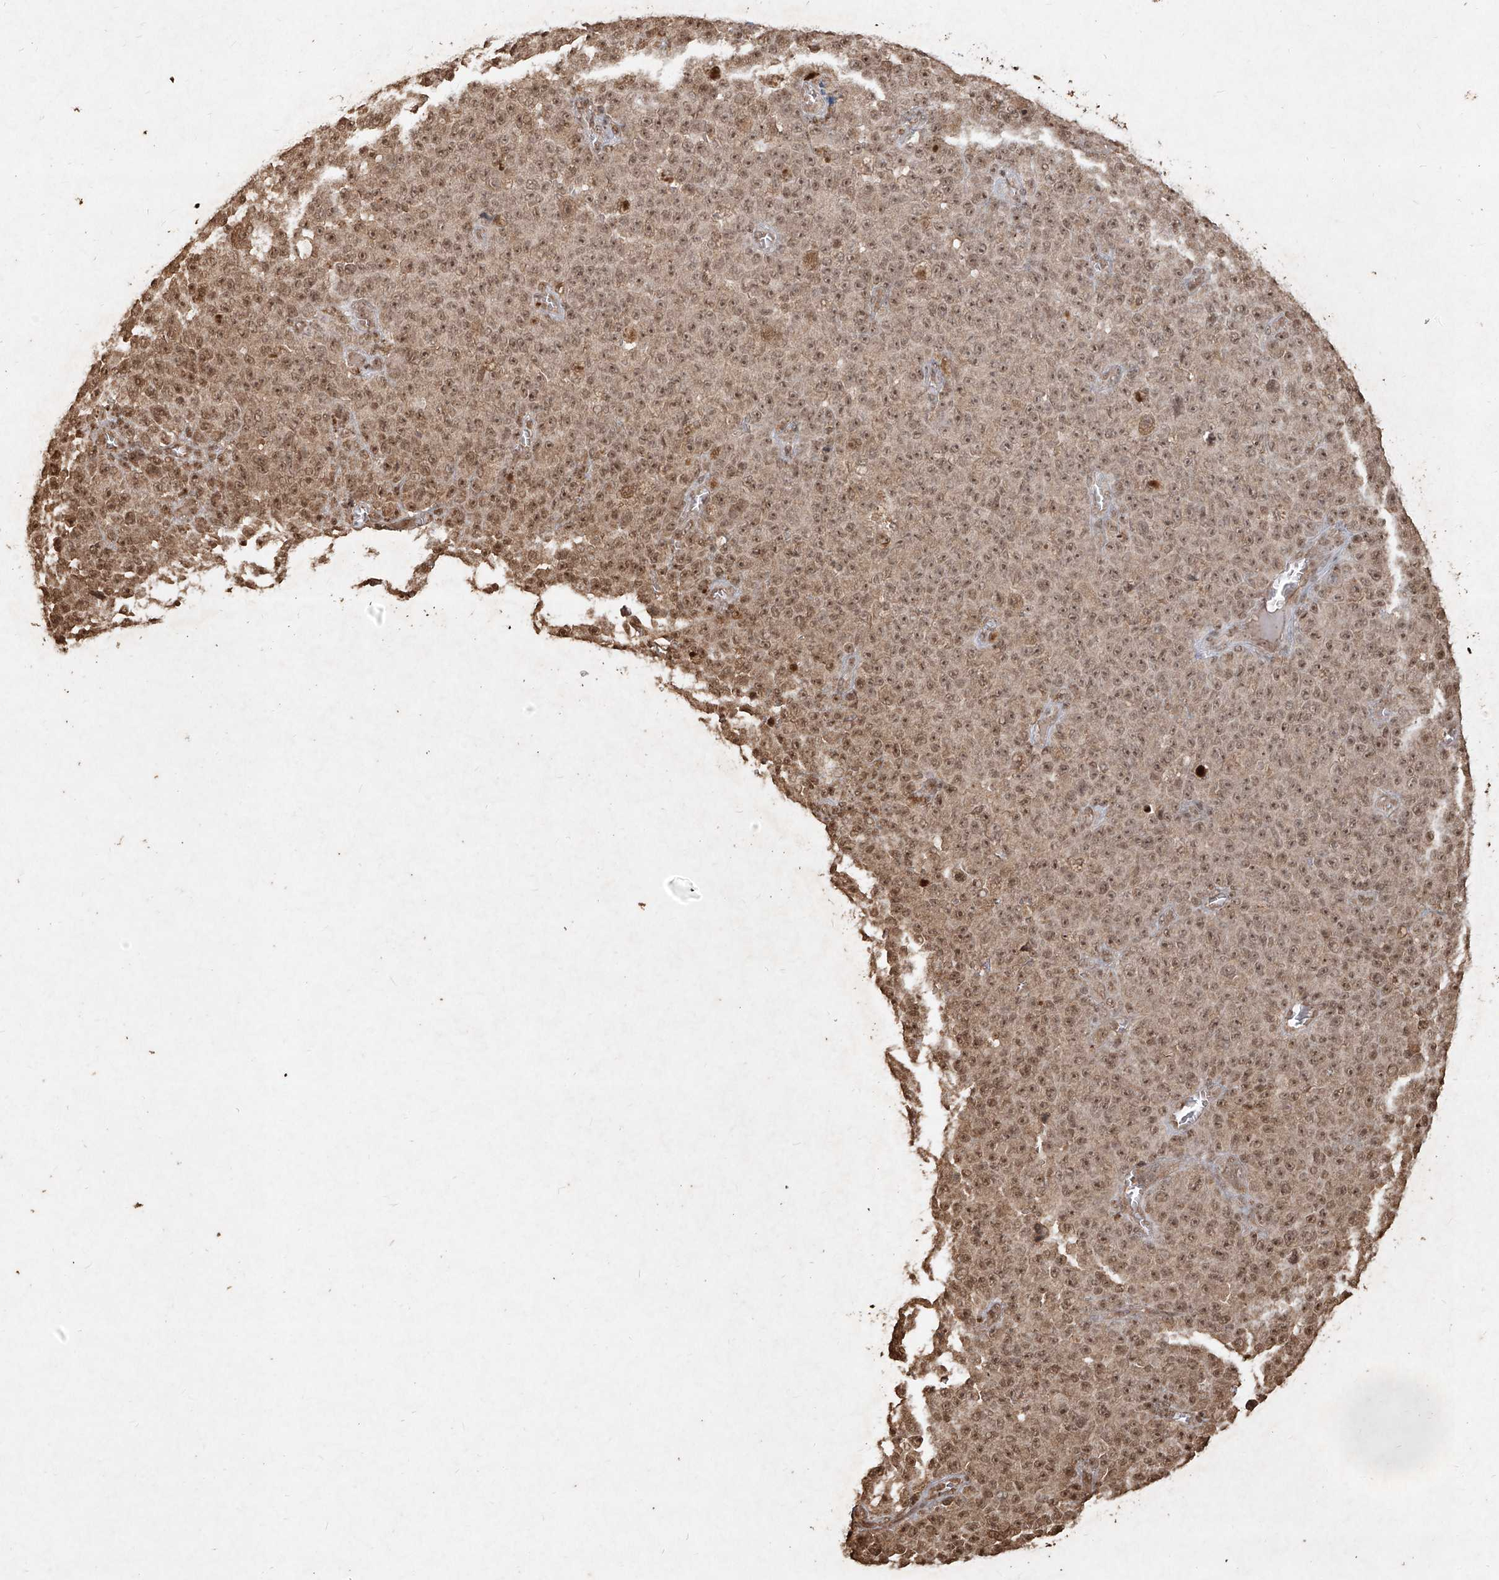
{"staining": {"intensity": "moderate", "quantity": ">75%", "location": "cytoplasmic/membranous,nuclear"}, "tissue": "melanoma", "cell_type": "Tumor cells", "image_type": "cancer", "snomed": [{"axis": "morphology", "description": "Malignant melanoma, NOS"}, {"axis": "topography", "description": "Skin"}], "caption": "Melanoma stained with immunohistochemistry (IHC) exhibits moderate cytoplasmic/membranous and nuclear expression in about >75% of tumor cells.", "gene": "UBE2K", "patient": {"sex": "female", "age": 82}}